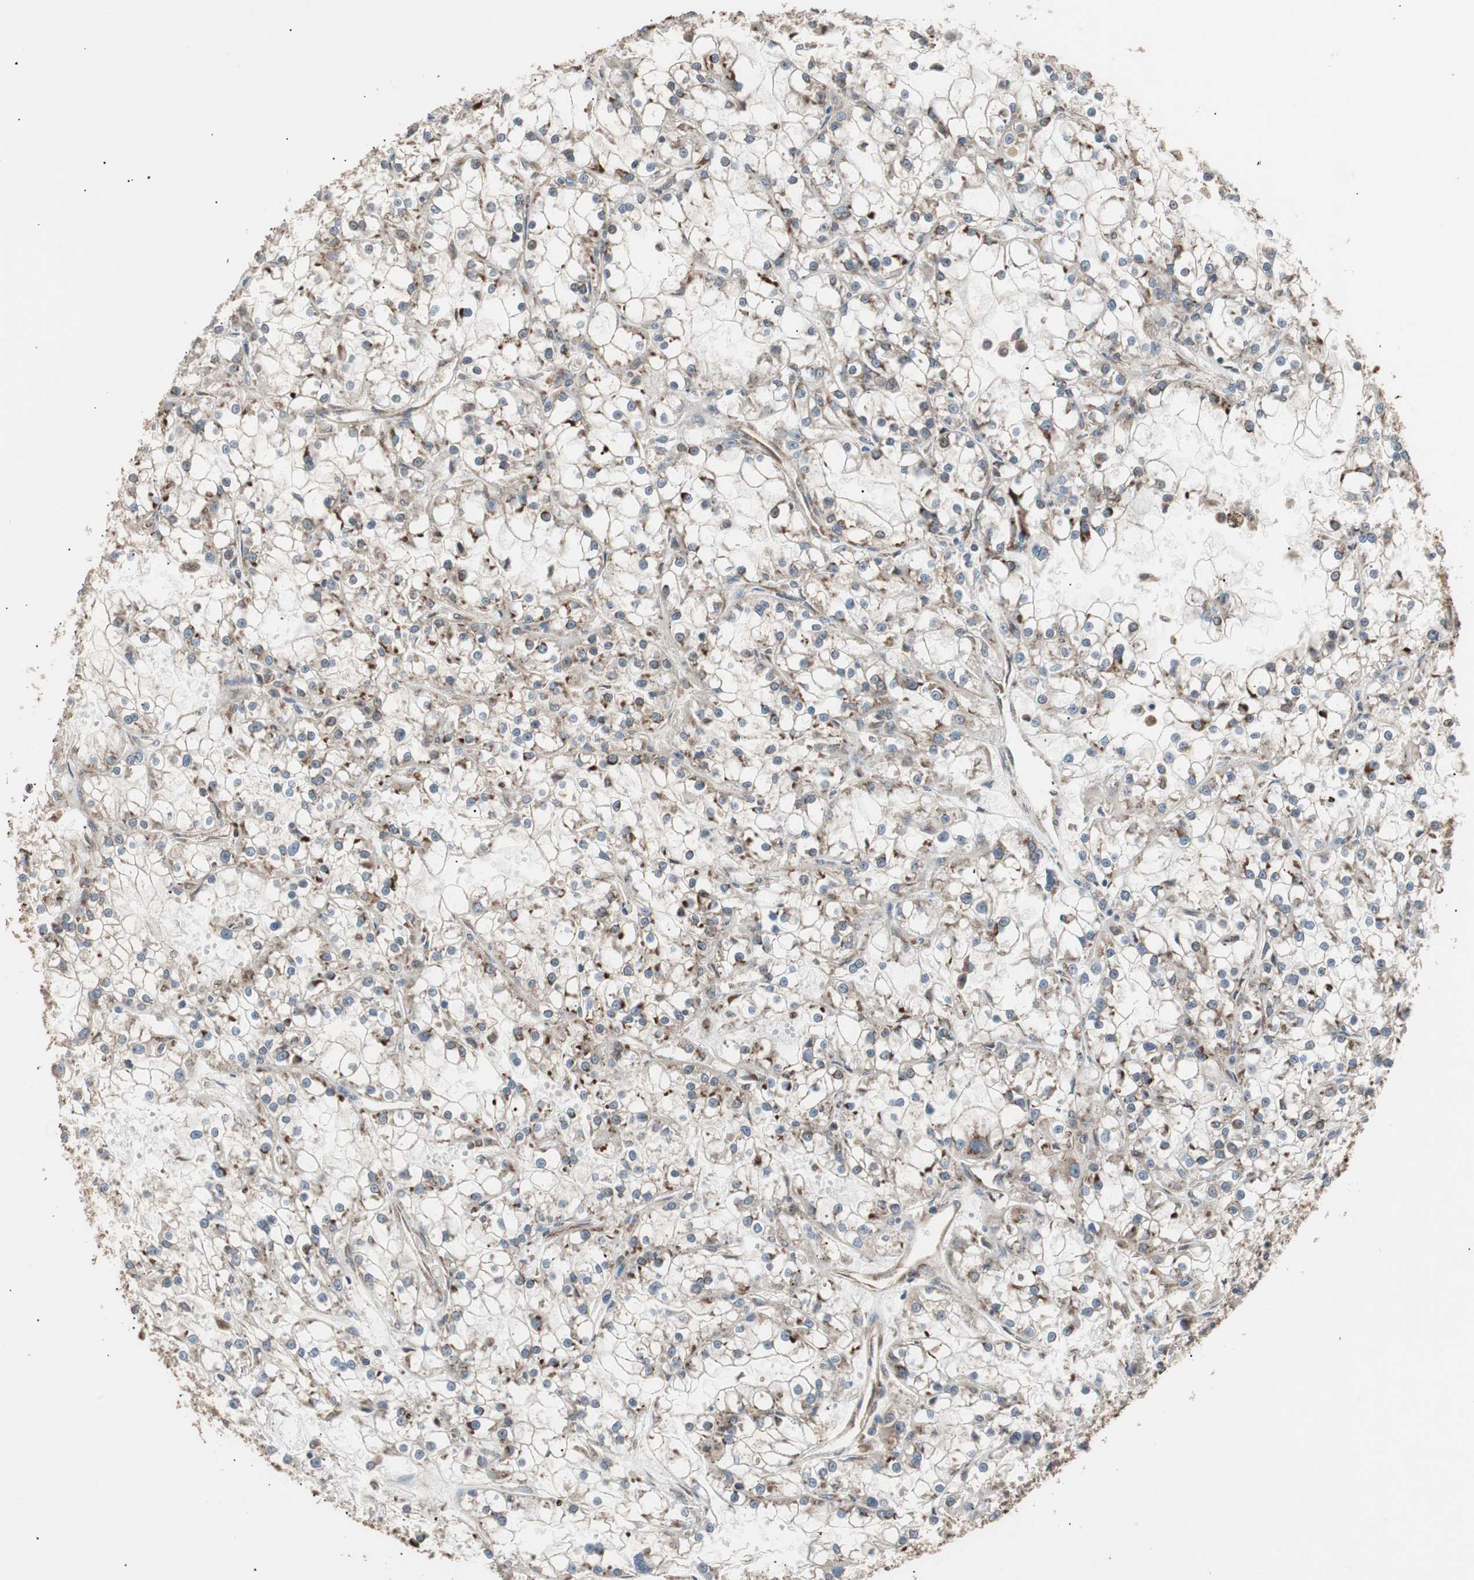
{"staining": {"intensity": "moderate", "quantity": "25%-75%", "location": "cytoplasmic/membranous"}, "tissue": "renal cancer", "cell_type": "Tumor cells", "image_type": "cancer", "snomed": [{"axis": "morphology", "description": "Adenocarcinoma, NOS"}, {"axis": "topography", "description": "Kidney"}], "caption": "IHC of renal cancer shows medium levels of moderate cytoplasmic/membranous staining in about 25%-75% of tumor cells. (DAB IHC with brightfield microscopy, high magnification).", "gene": "LZTS1", "patient": {"sex": "female", "age": 52}}